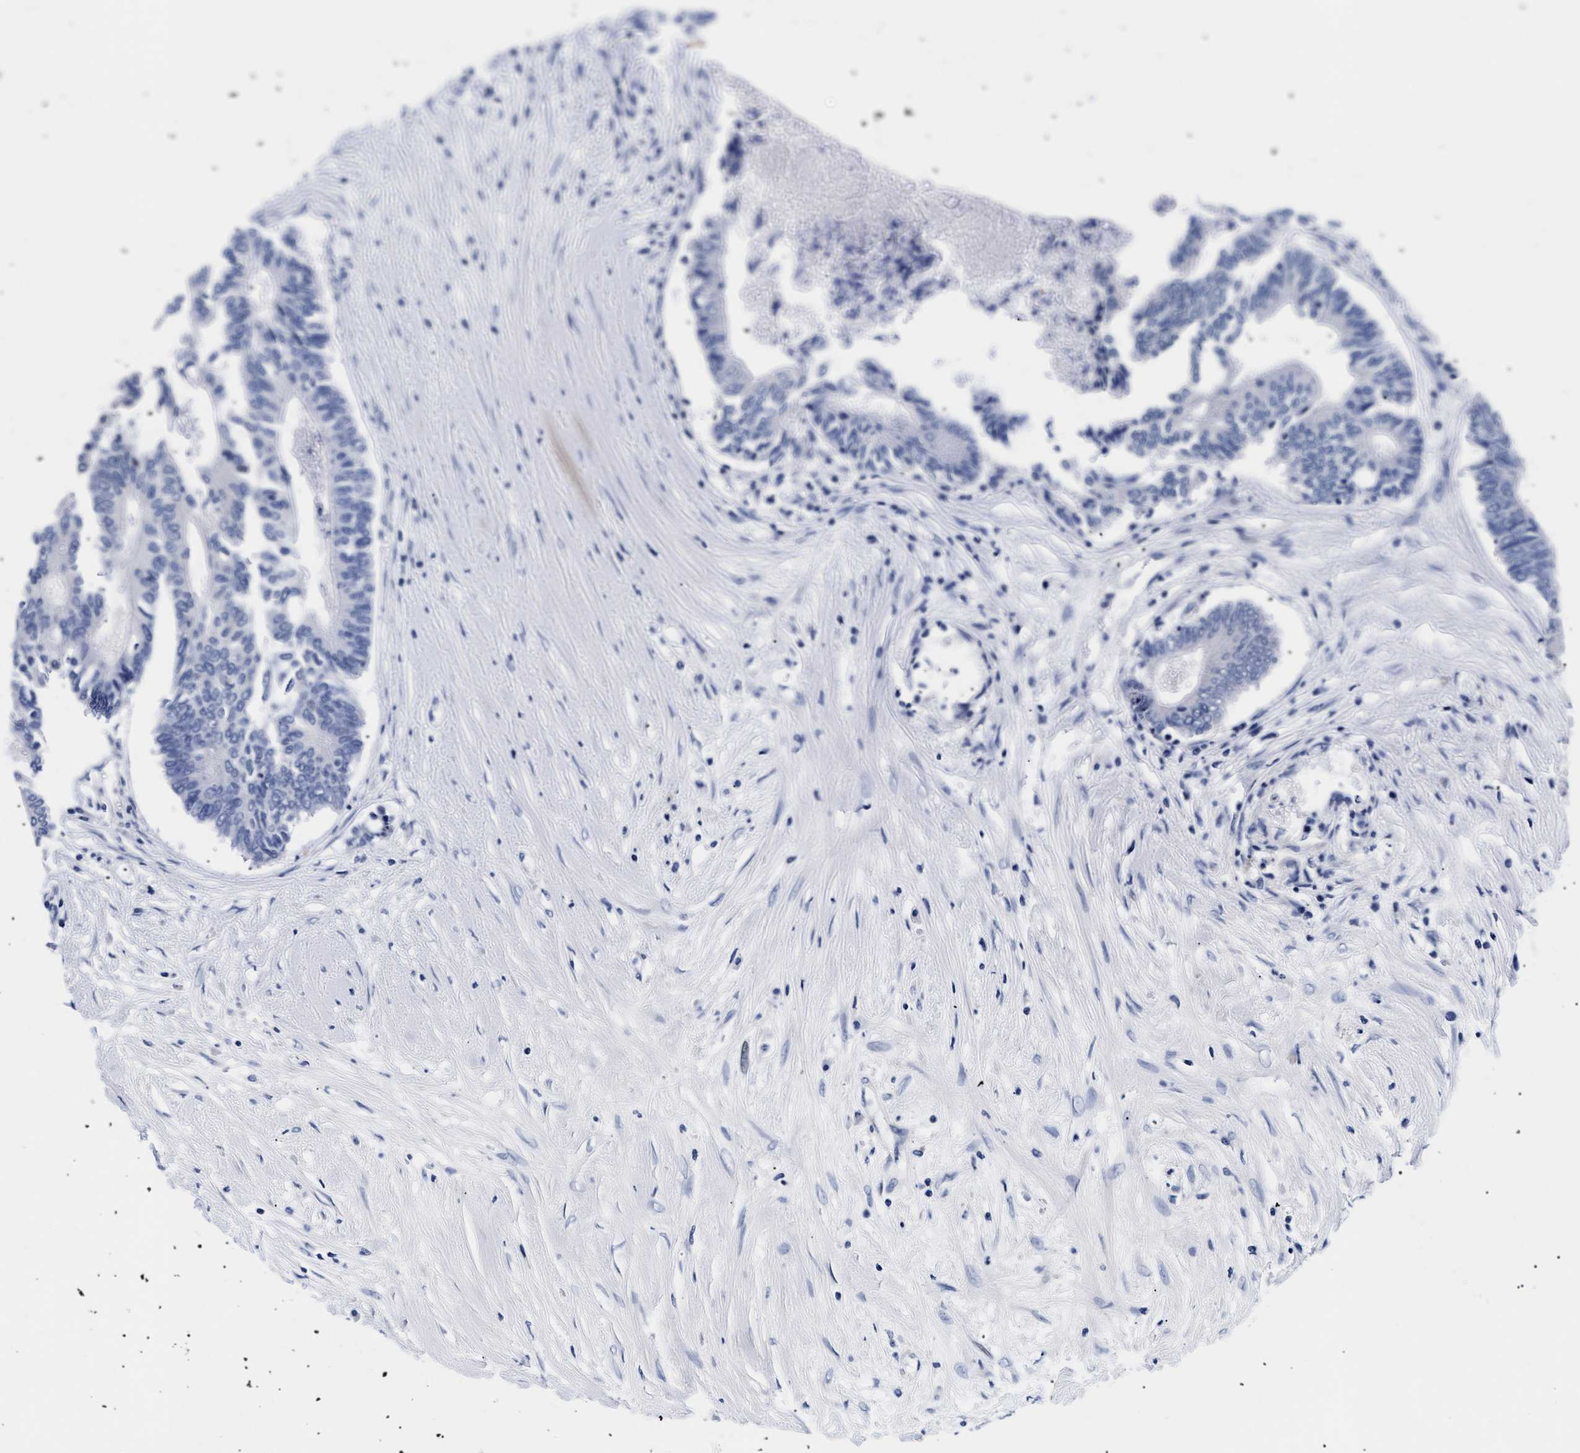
{"staining": {"intensity": "negative", "quantity": "none", "location": "none"}, "tissue": "colorectal cancer", "cell_type": "Tumor cells", "image_type": "cancer", "snomed": [{"axis": "morphology", "description": "Adenocarcinoma, NOS"}, {"axis": "topography", "description": "Rectum"}], "caption": "DAB immunohistochemical staining of human colorectal adenocarcinoma reveals no significant staining in tumor cells.", "gene": "SHD", "patient": {"sex": "male", "age": 63}}